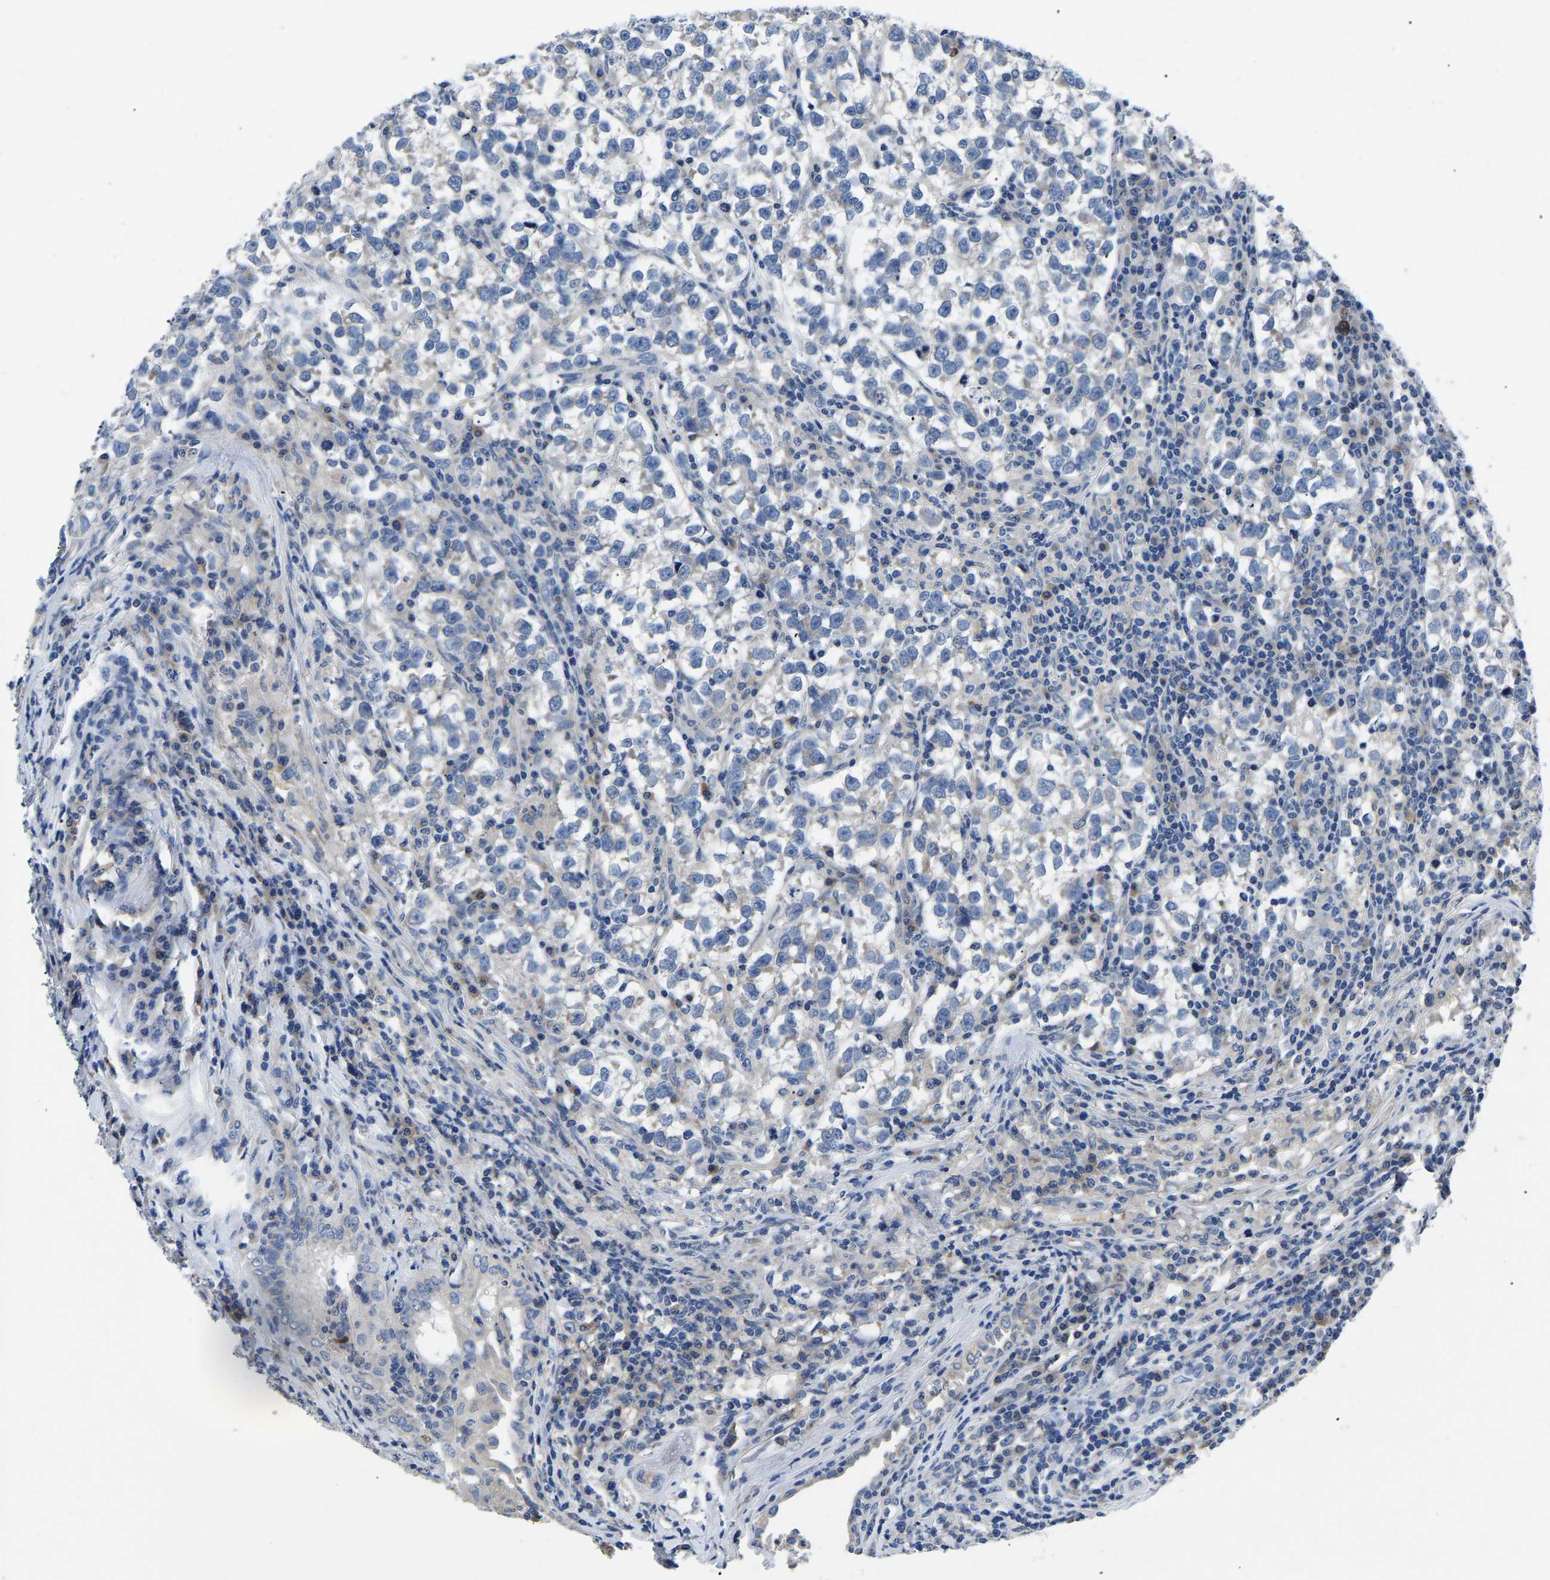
{"staining": {"intensity": "negative", "quantity": "none", "location": "none"}, "tissue": "testis cancer", "cell_type": "Tumor cells", "image_type": "cancer", "snomed": [{"axis": "morphology", "description": "Normal tissue, NOS"}, {"axis": "morphology", "description": "Seminoma, NOS"}, {"axis": "topography", "description": "Testis"}], "caption": "Image shows no protein expression in tumor cells of testis cancer tissue. The staining is performed using DAB (3,3'-diaminobenzidine) brown chromogen with nuclei counter-stained in using hematoxylin.", "gene": "TOR1B", "patient": {"sex": "male", "age": 43}}